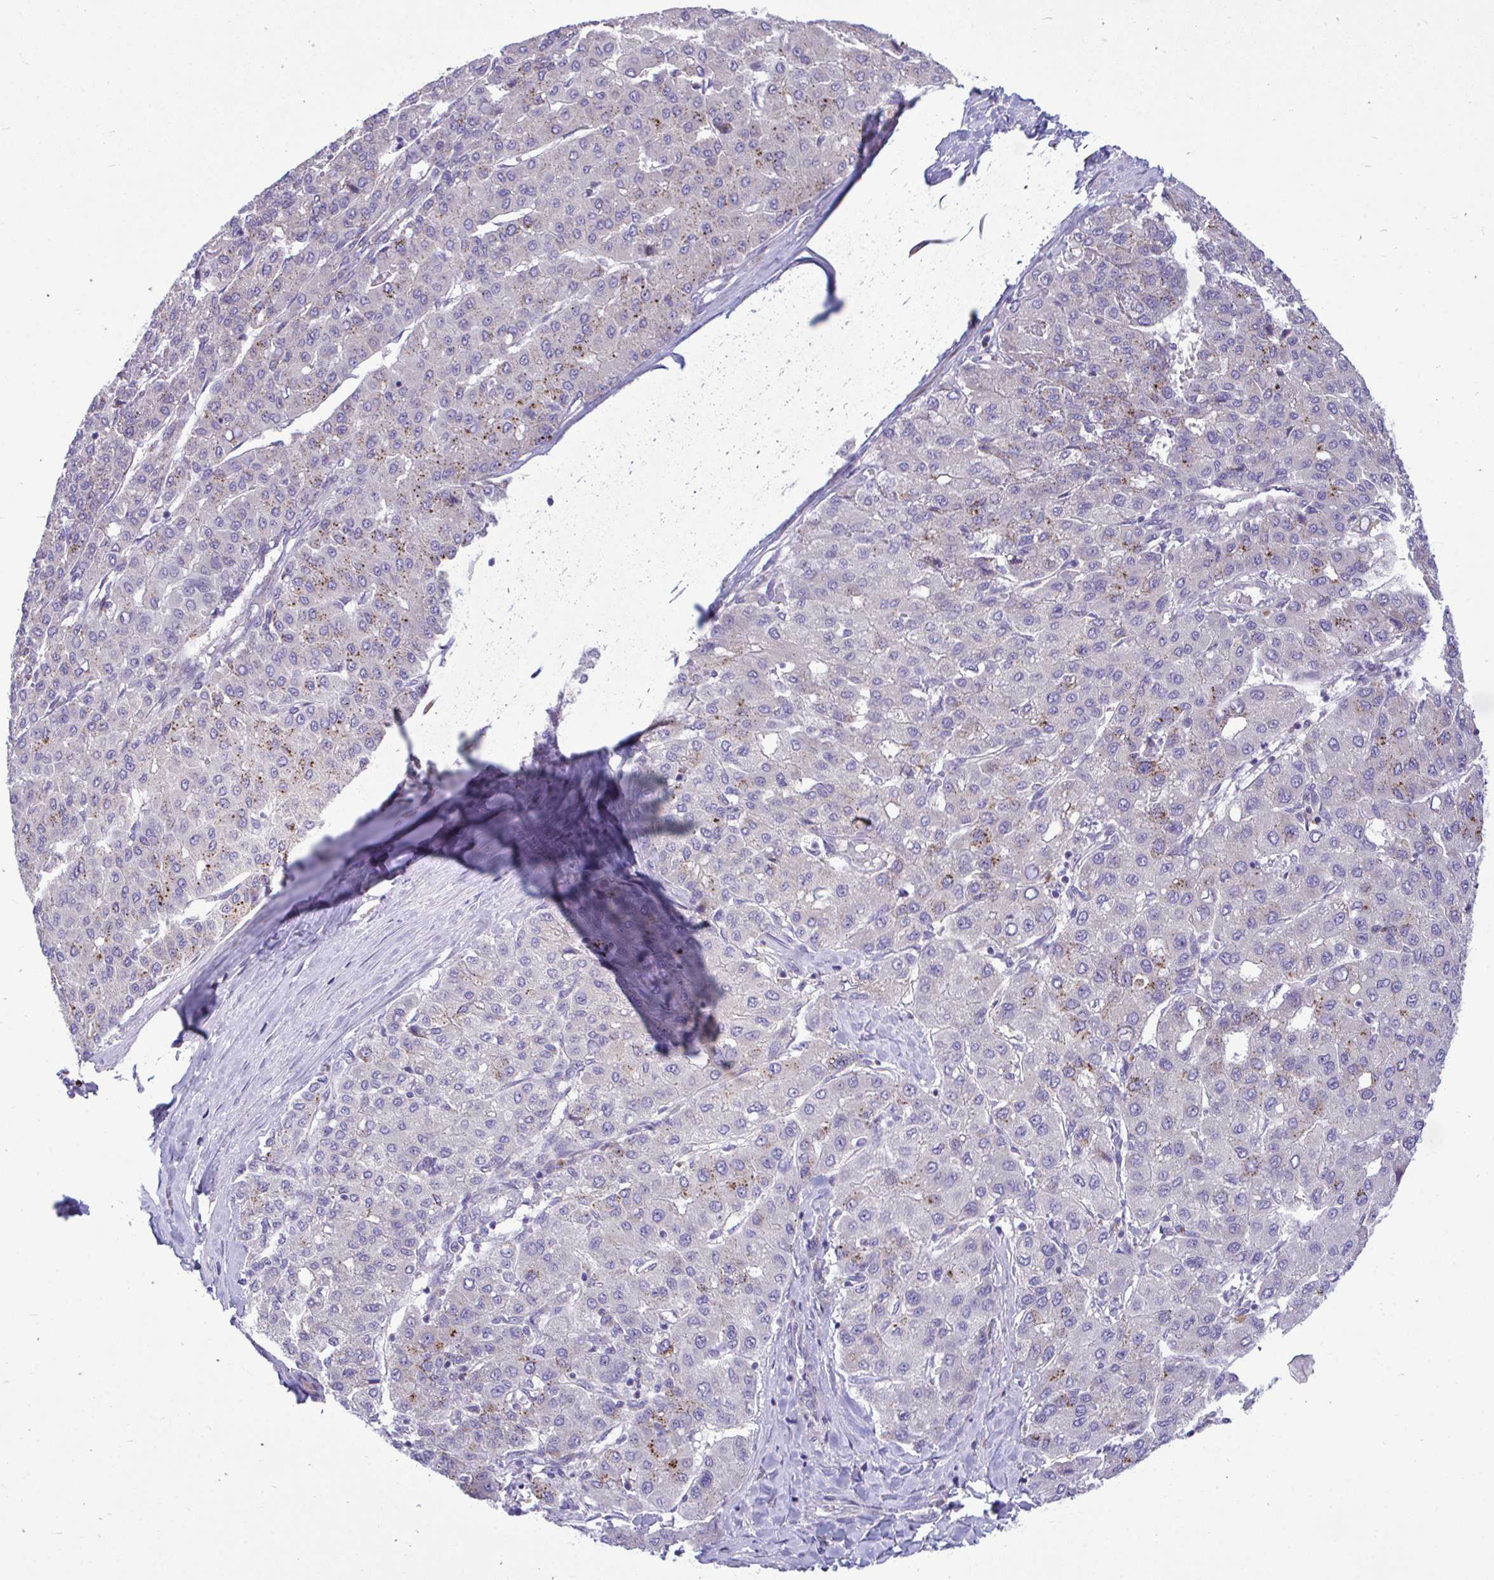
{"staining": {"intensity": "moderate", "quantity": "<25%", "location": "cytoplasmic/membranous"}, "tissue": "liver cancer", "cell_type": "Tumor cells", "image_type": "cancer", "snomed": [{"axis": "morphology", "description": "Carcinoma, Hepatocellular, NOS"}, {"axis": "topography", "description": "Liver"}], "caption": "Protein expression analysis of hepatocellular carcinoma (liver) demonstrates moderate cytoplasmic/membranous expression in approximately <25% of tumor cells. The staining was performed using DAB (3,3'-diaminobenzidine), with brown indicating positive protein expression. Nuclei are stained blue with hematoxylin.", "gene": "MRPS16", "patient": {"sex": "male", "age": 65}}